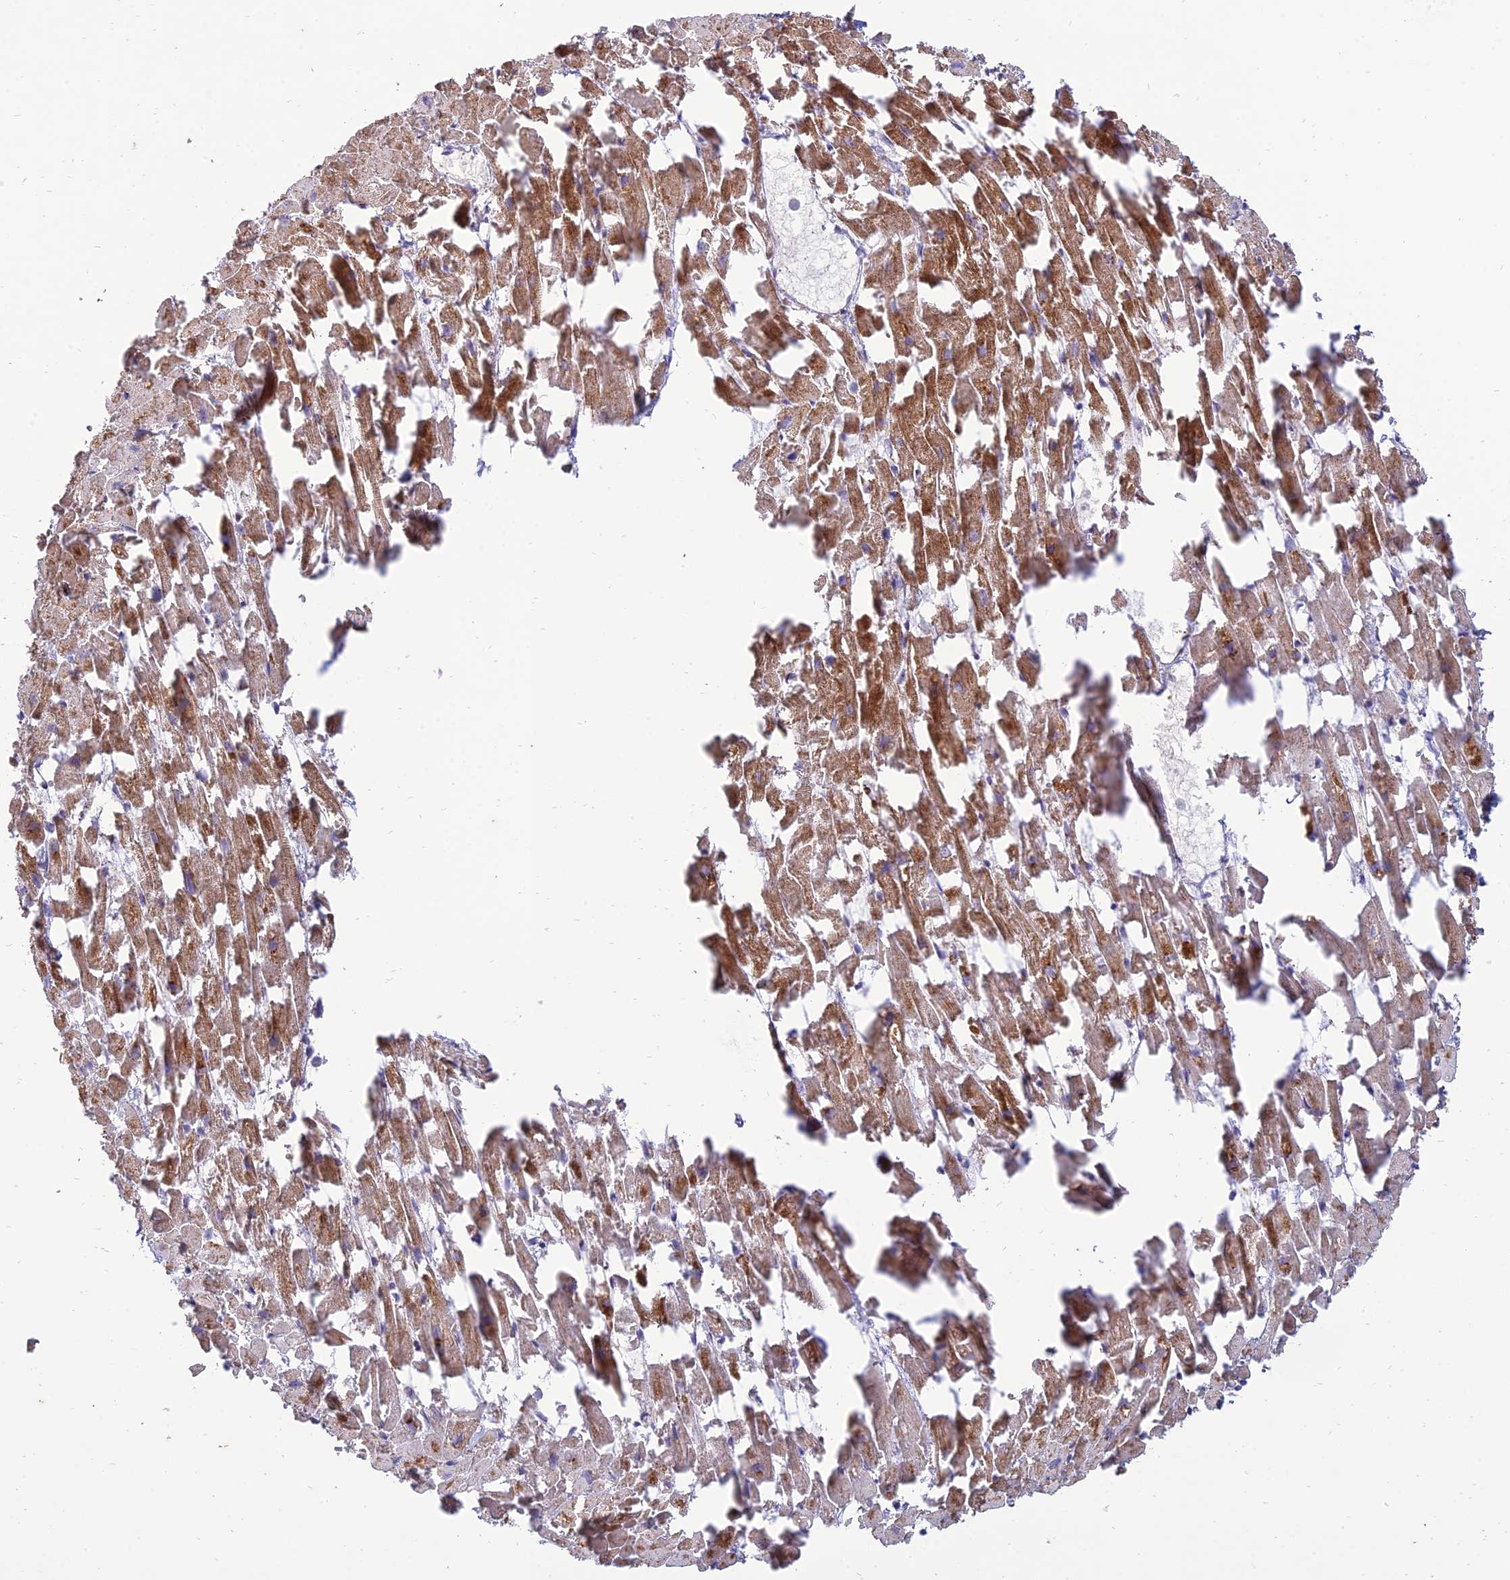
{"staining": {"intensity": "moderate", "quantity": ">75%", "location": "cytoplasmic/membranous"}, "tissue": "heart muscle", "cell_type": "Cardiomyocytes", "image_type": "normal", "snomed": [{"axis": "morphology", "description": "Normal tissue, NOS"}, {"axis": "topography", "description": "Heart"}], "caption": "Unremarkable heart muscle was stained to show a protein in brown. There is medium levels of moderate cytoplasmic/membranous positivity in about >75% of cardiomyocytes.", "gene": "RCN3", "patient": {"sex": "female", "age": 64}}